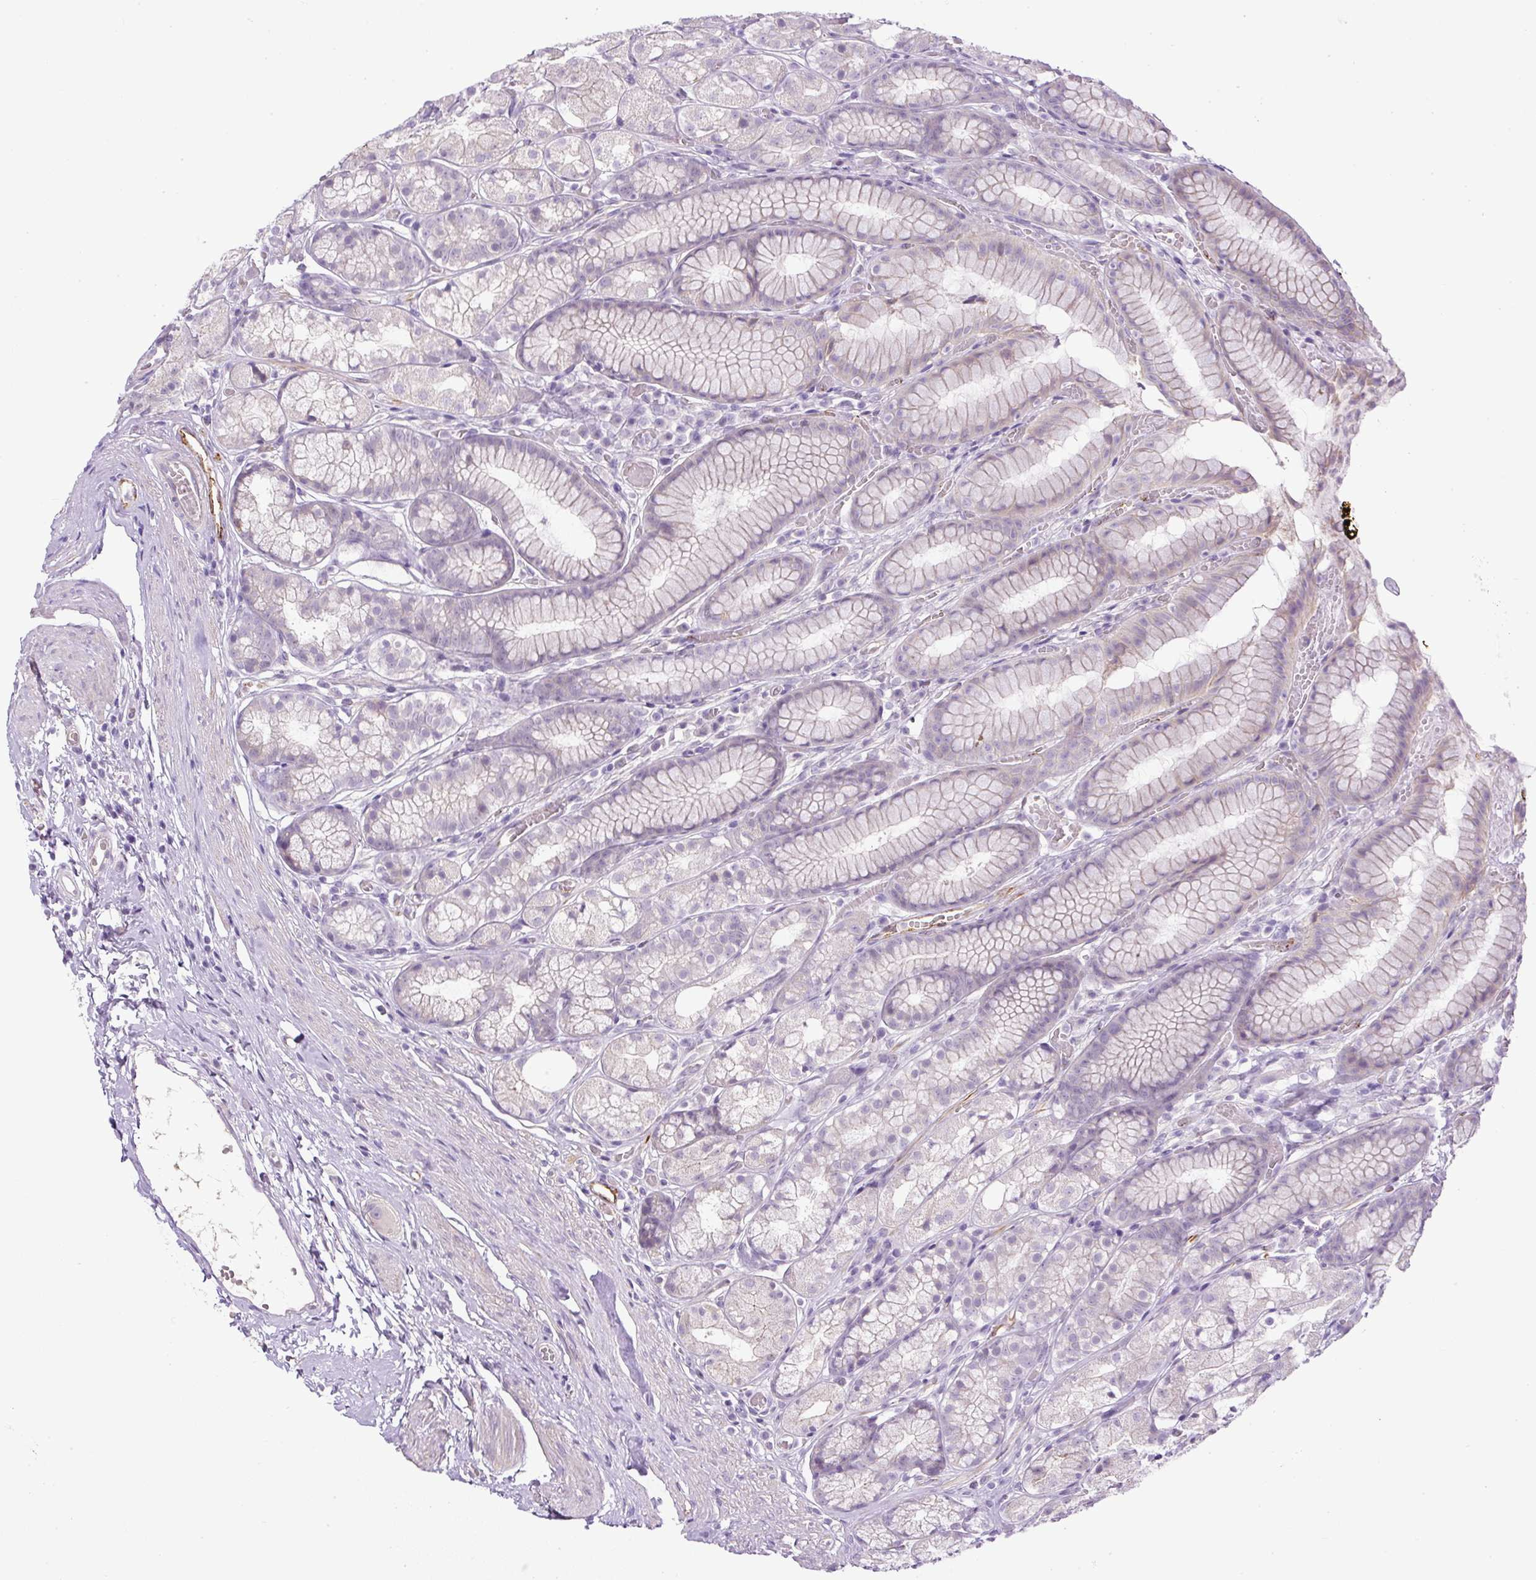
{"staining": {"intensity": "negative", "quantity": "none", "location": "none"}, "tissue": "stomach", "cell_type": "Glandular cells", "image_type": "normal", "snomed": [{"axis": "morphology", "description": "Normal tissue, NOS"}, {"axis": "topography", "description": "Smooth muscle"}, {"axis": "topography", "description": "Stomach"}], "caption": "High magnification brightfield microscopy of normal stomach stained with DAB (brown) and counterstained with hematoxylin (blue): glandular cells show no significant positivity. (DAB (3,3'-diaminobenzidine) immunohistochemistry with hematoxylin counter stain).", "gene": "LEFTY1", "patient": {"sex": "male", "age": 70}}